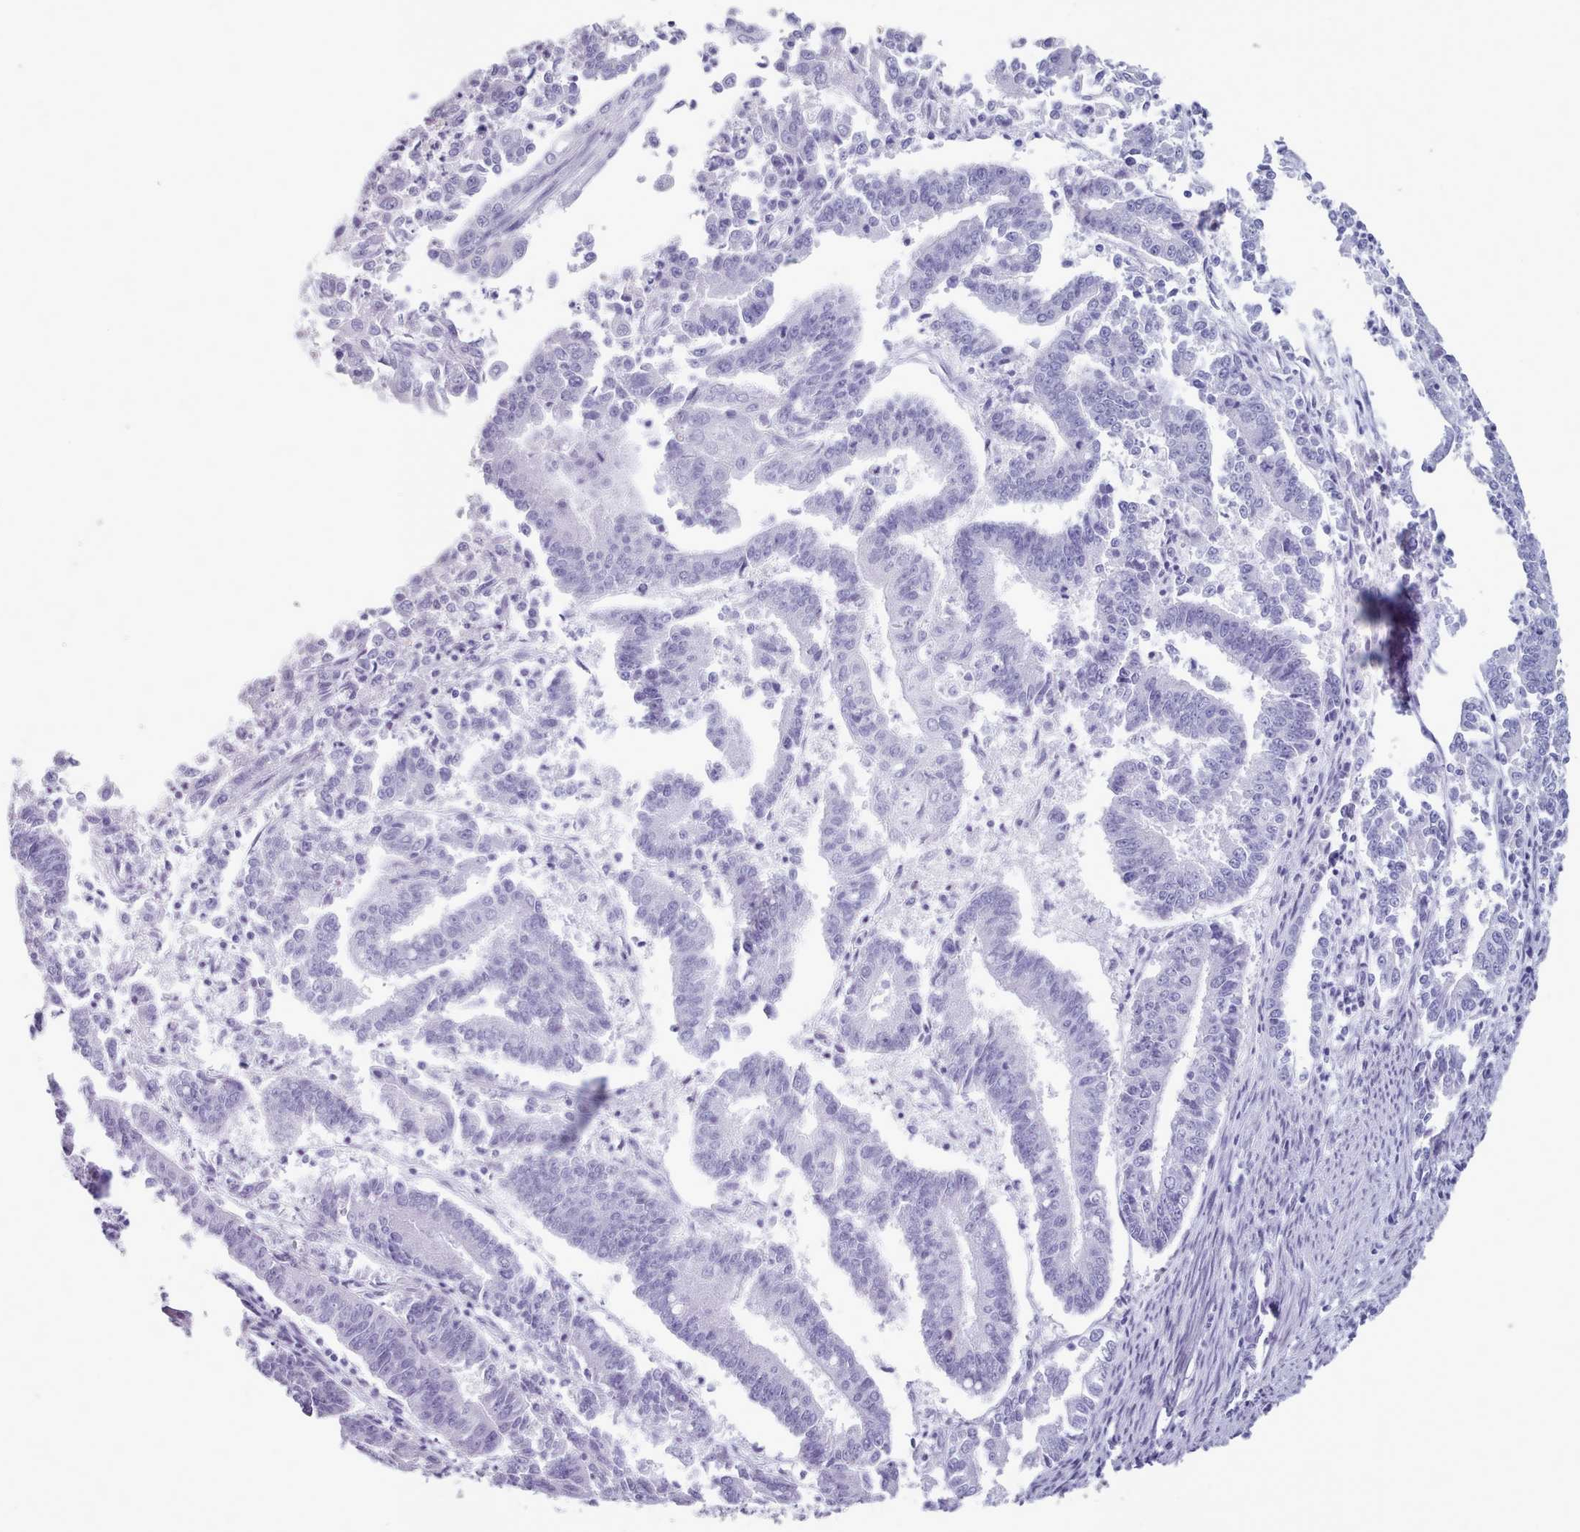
{"staining": {"intensity": "negative", "quantity": "none", "location": "none"}, "tissue": "endometrial cancer", "cell_type": "Tumor cells", "image_type": "cancer", "snomed": [{"axis": "morphology", "description": "Adenocarcinoma, NOS"}, {"axis": "topography", "description": "Endometrium"}], "caption": "DAB (3,3'-diaminobenzidine) immunohistochemical staining of human endometrial cancer shows no significant positivity in tumor cells.", "gene": "ZNF43", "patient": {"sex": "female", "age": 73}}